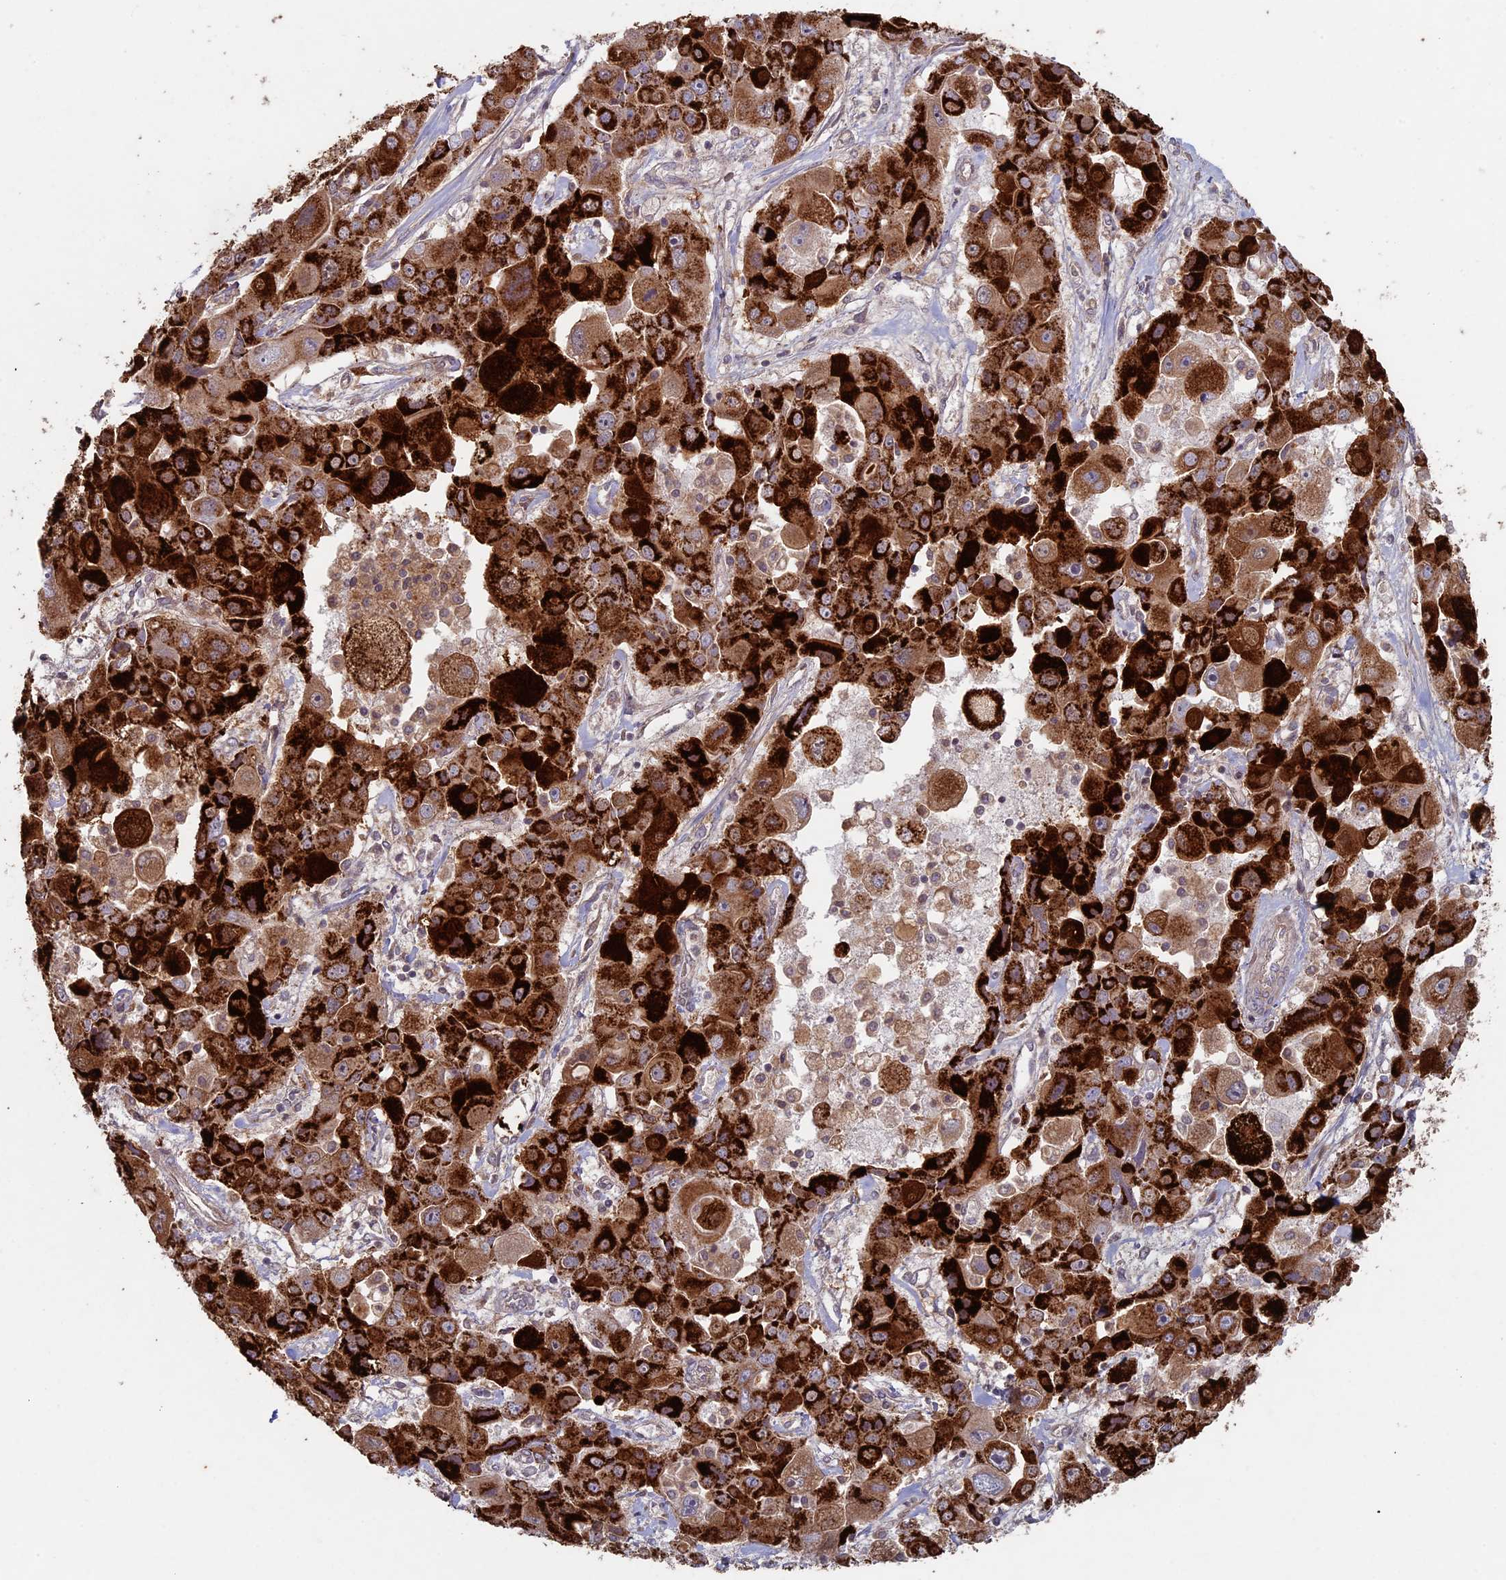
{"staining": {"intensity": "strong", "quantity": ">75%", "location": "cytoplasmic/membranous"}, "tissue": "liver cancer", "cell_type": "Tumor cells", "image_type": "cancer", "snomed": [{"axis": "morphology", "description": "Cholangiocarcinoma"}, {"axis": "topography", "description": "Liver"}], "caption": "Liver cholangiocarcinoma stained for a protein (brown) exhibits strong cytoplasmic/membranous positive positivity in approximately >75% of tumor cells.", "gene": "RCCD1", "patient": {"sex": "male", "age": 67}}